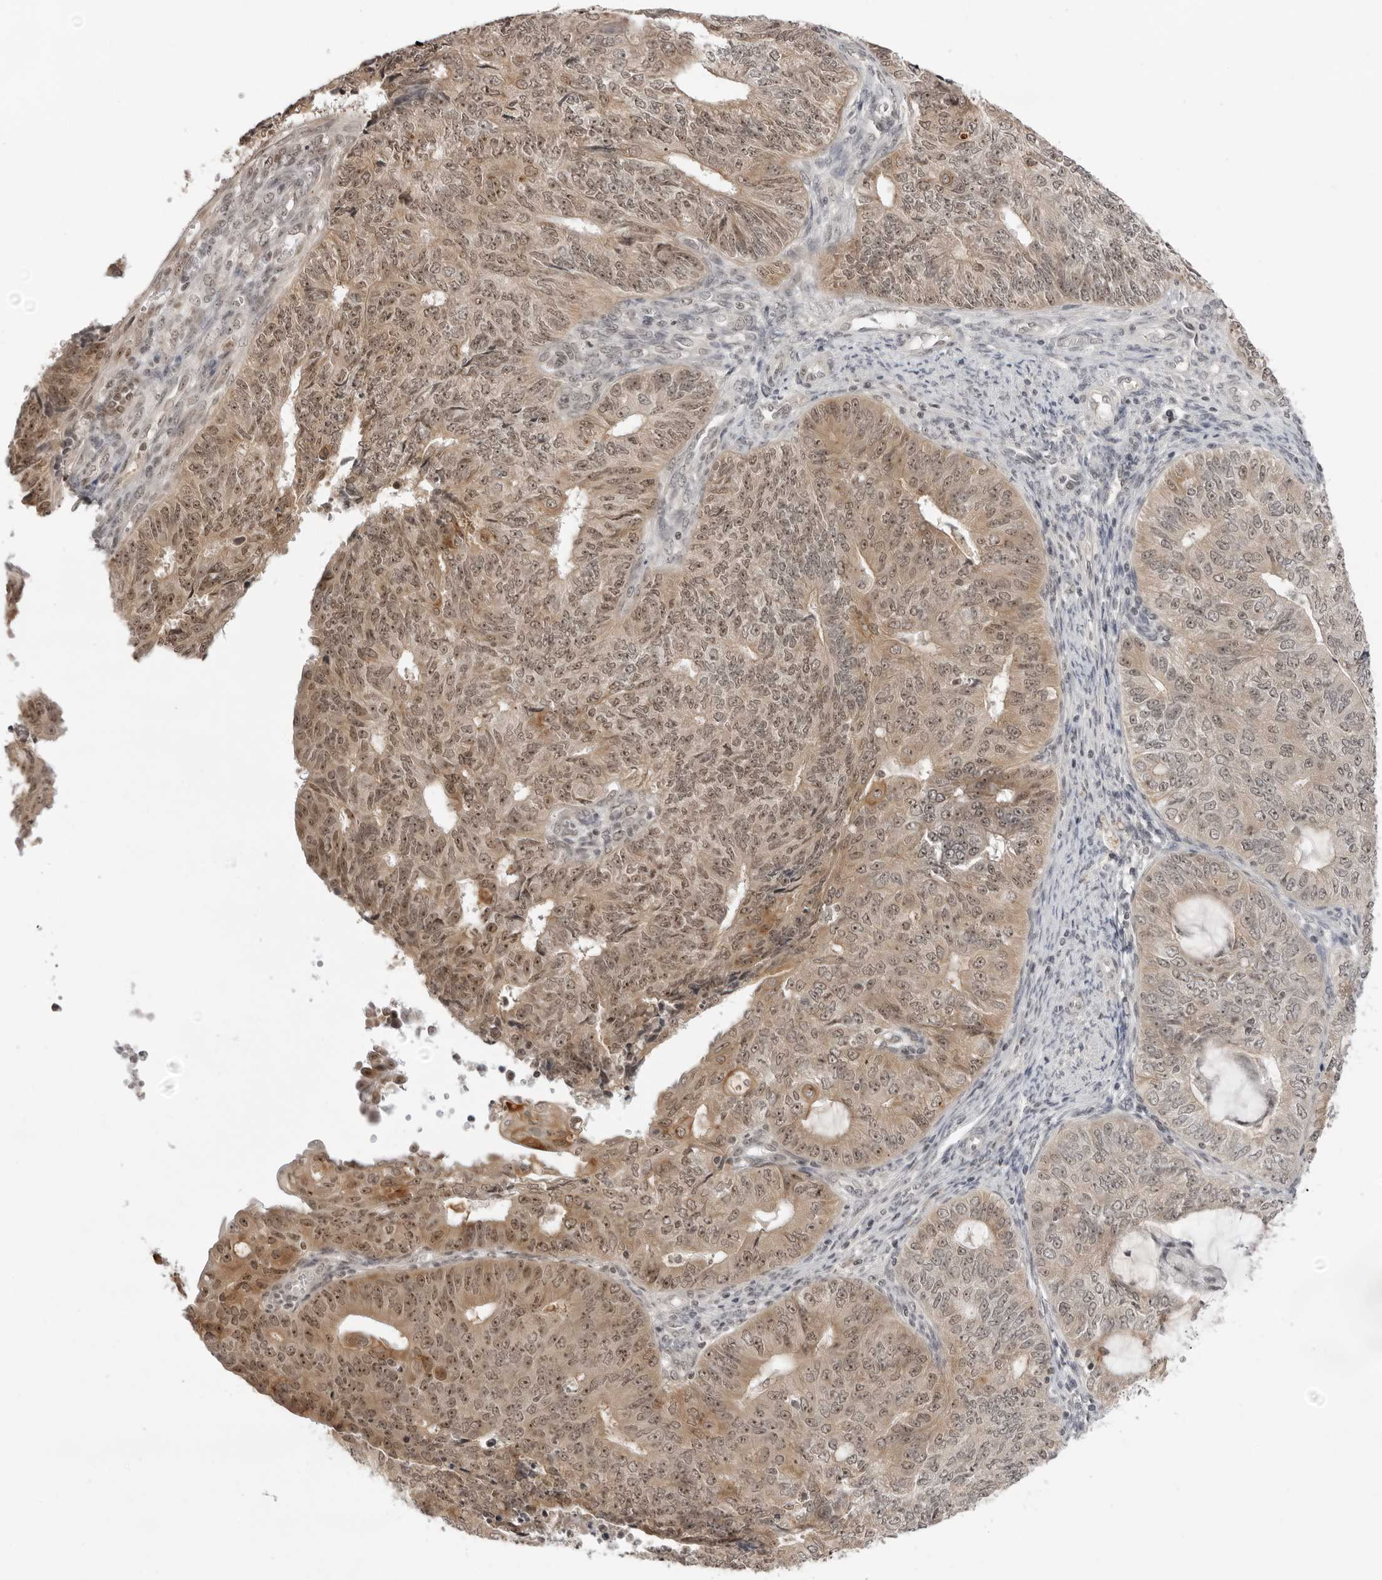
{"staining": {"intensity": "moderate", "quantity": ">75%", "location": "cytoplasmic/membranous,nuclear"}, "tissue": "endometrial cancer", "cell_type": "Tumor cells", "image_type": "cancer", "snomed": [{"axis": "morphology", "description": "Adenocarcinoma, NOS"}, {"axis": "topography", "description": "Endometrium"}], "caption": "A medium amount of moderate cytoplasmic/membranous and nuclear expression is present in about >75% of tumor cells in endometrial cancer tissue.", "gene": "EXOSC10", "patient": {"sex": "female", "age": 32}}